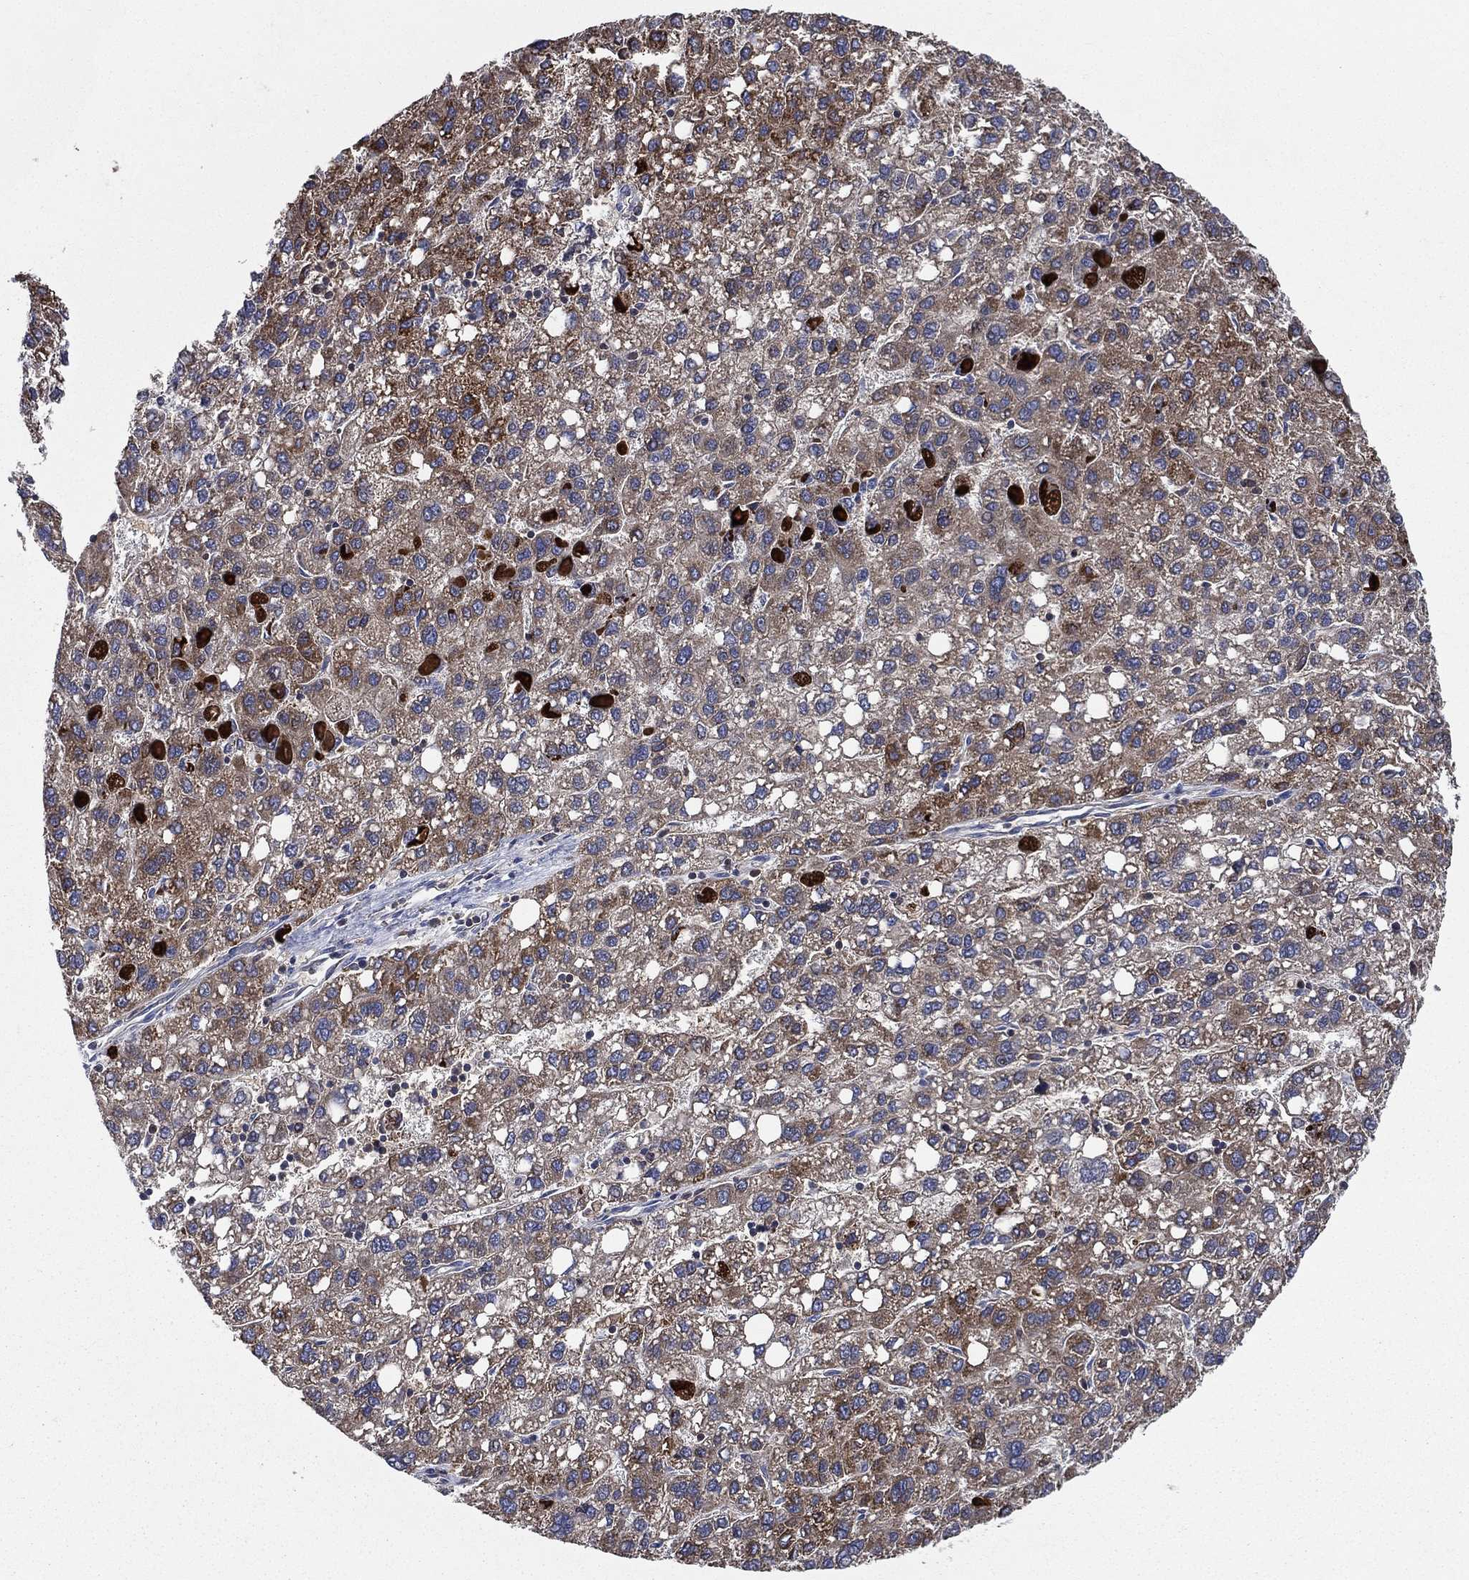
{"staining": {"intensity": "moderate", "quantity": "25%-75%", "location": "cytoplasmic/membranous"}, "tissue": "liver cancer", "cell_type": "Tumor cells", "image_type": "cancer", "snomed": [{"axis": "morphology", "description": "Carcinoma, Hepatocellular, NOS"}, {"axis": "topography", "description": "Liver"}], "caption": "A high-resolution micrograph shows IHC staining of hepatocellular carcinoma (liver), which demonstrates moderate cytoplasmic/membranous positivity in about 25%-75% of tumor cells.", "gene": "SMPD3", "patient": {"sex": "female", "age": 82}}